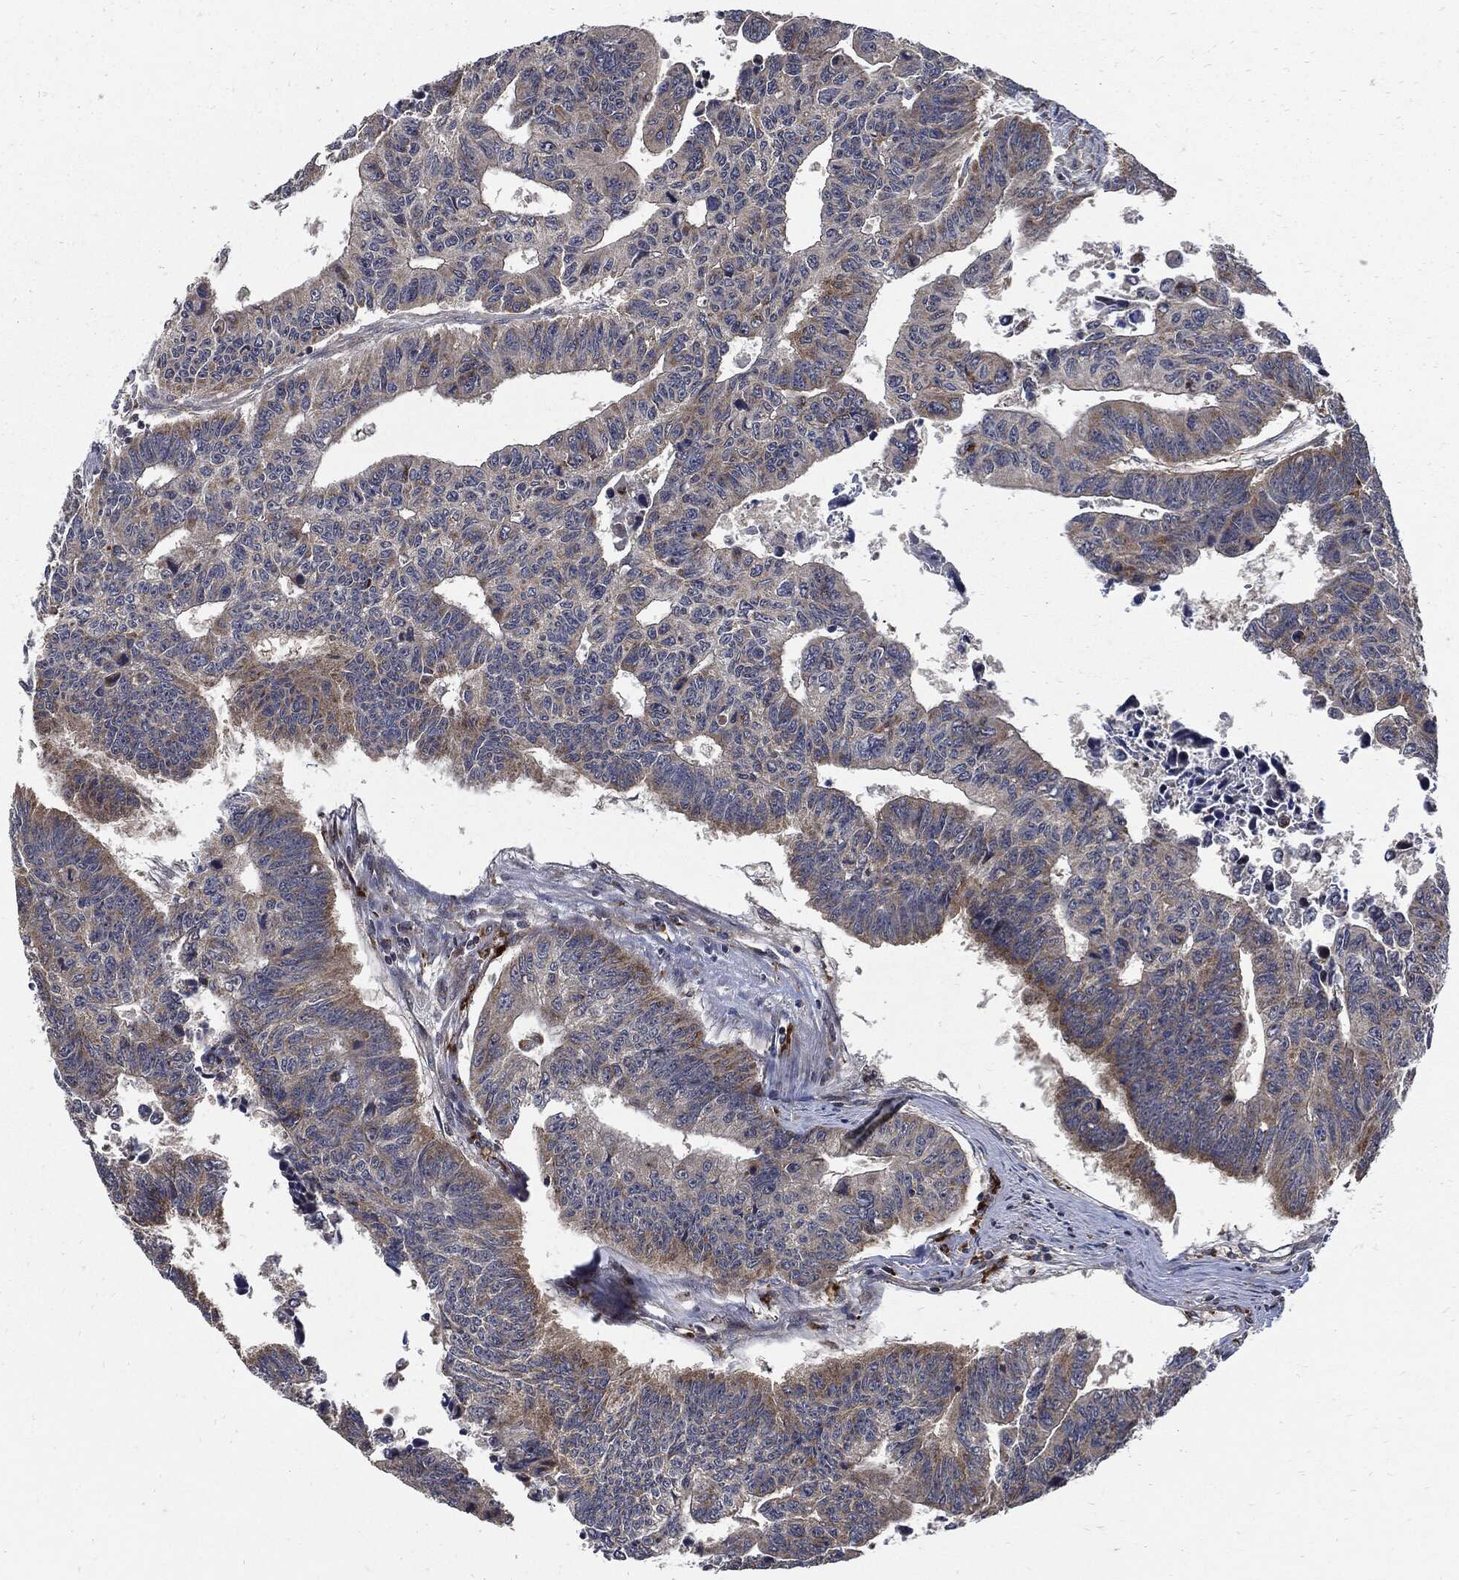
{"staining": {"intensity": "moderate", "quantity": "<25%", "location": "cytoplasmic/membranous"}, "tissue": "colorectal cancer", "cell_type": "Tumor cells", "image_type": "cancer", "snomed": [{"axis": "morphology", "description": "Adenocarcinoma, NOS"}, {"axis": "topography", "description": "Rectum"}], "caption": "Immunohistochemistry (IHC) staining of adenocarcinoma (colorectal), which shows low levels of moderate cytoplasmic/membranous positivity in approximately <25% of tumor cells indicating moderate cytoplasmic/membranous protein staining. The staining was performed using DAB (brown) for protein detection and nuclei were counterstained in hematoxylin (blue).", "gene": "SLC31A2", "patient": {"sex": "female", "age": 85}}